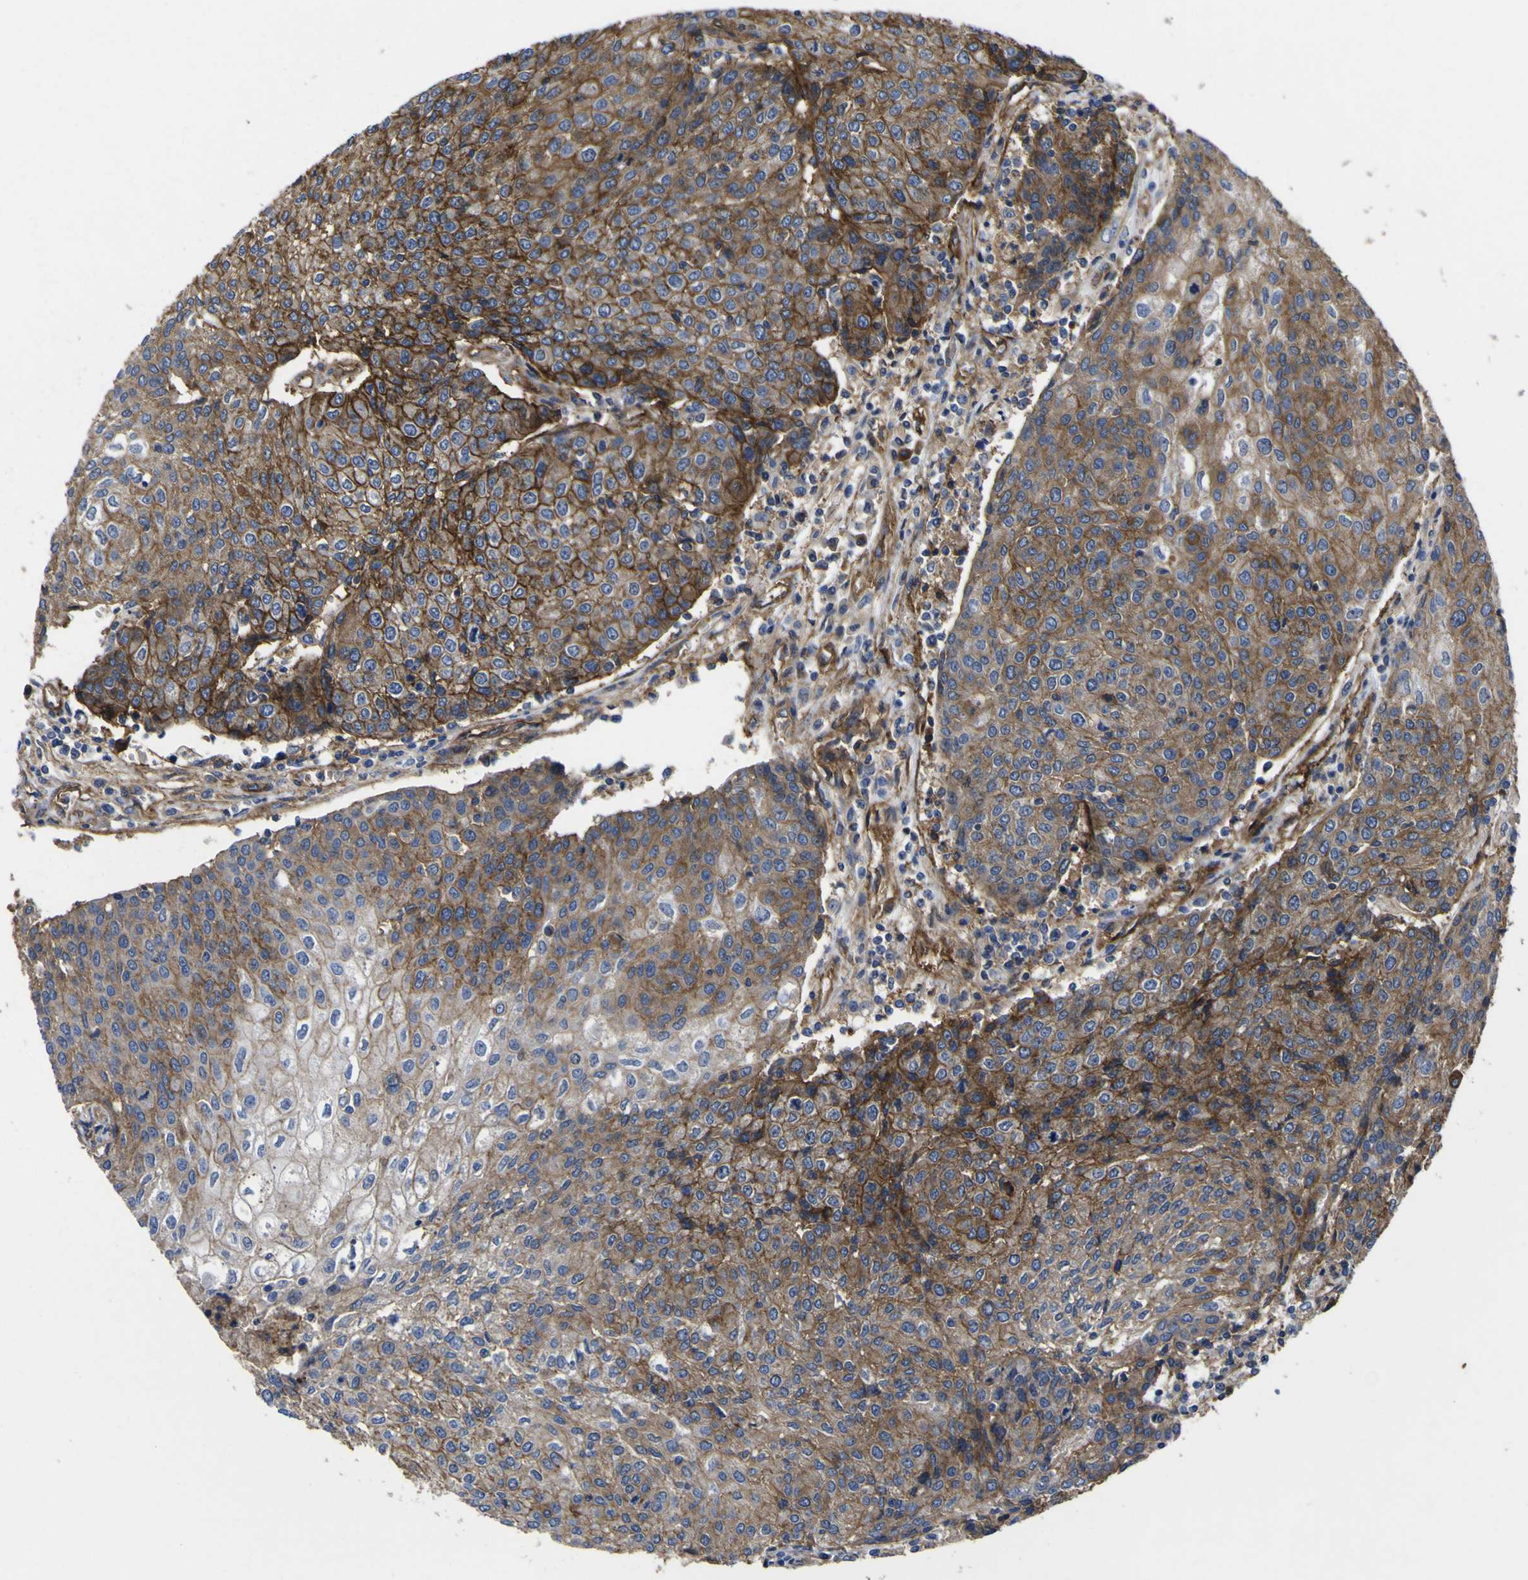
{"staining": {"intensity": "moderate", "quantity": "25%-75%", "location": "cytoplasmic/membranous"}, "tissue": "urothelial cancer", "cell_type": "Tumor cells", "image_type": "cancer", "snomed": [{"axis": "morphology", "description": "Urothelial carcinoma, High grade"}, {"axis": "topography", "description": "Urinary bladder"}], "caption": "A micrograph of urothelial cancer stained for a protein displays moderate cytoplasmic/membranous brown staining in tumor cells. (Brightfield microscopy of DAB IHC at high magnification).", "gene": "CD151", "patient": {"sex": "female", "age": 85}}